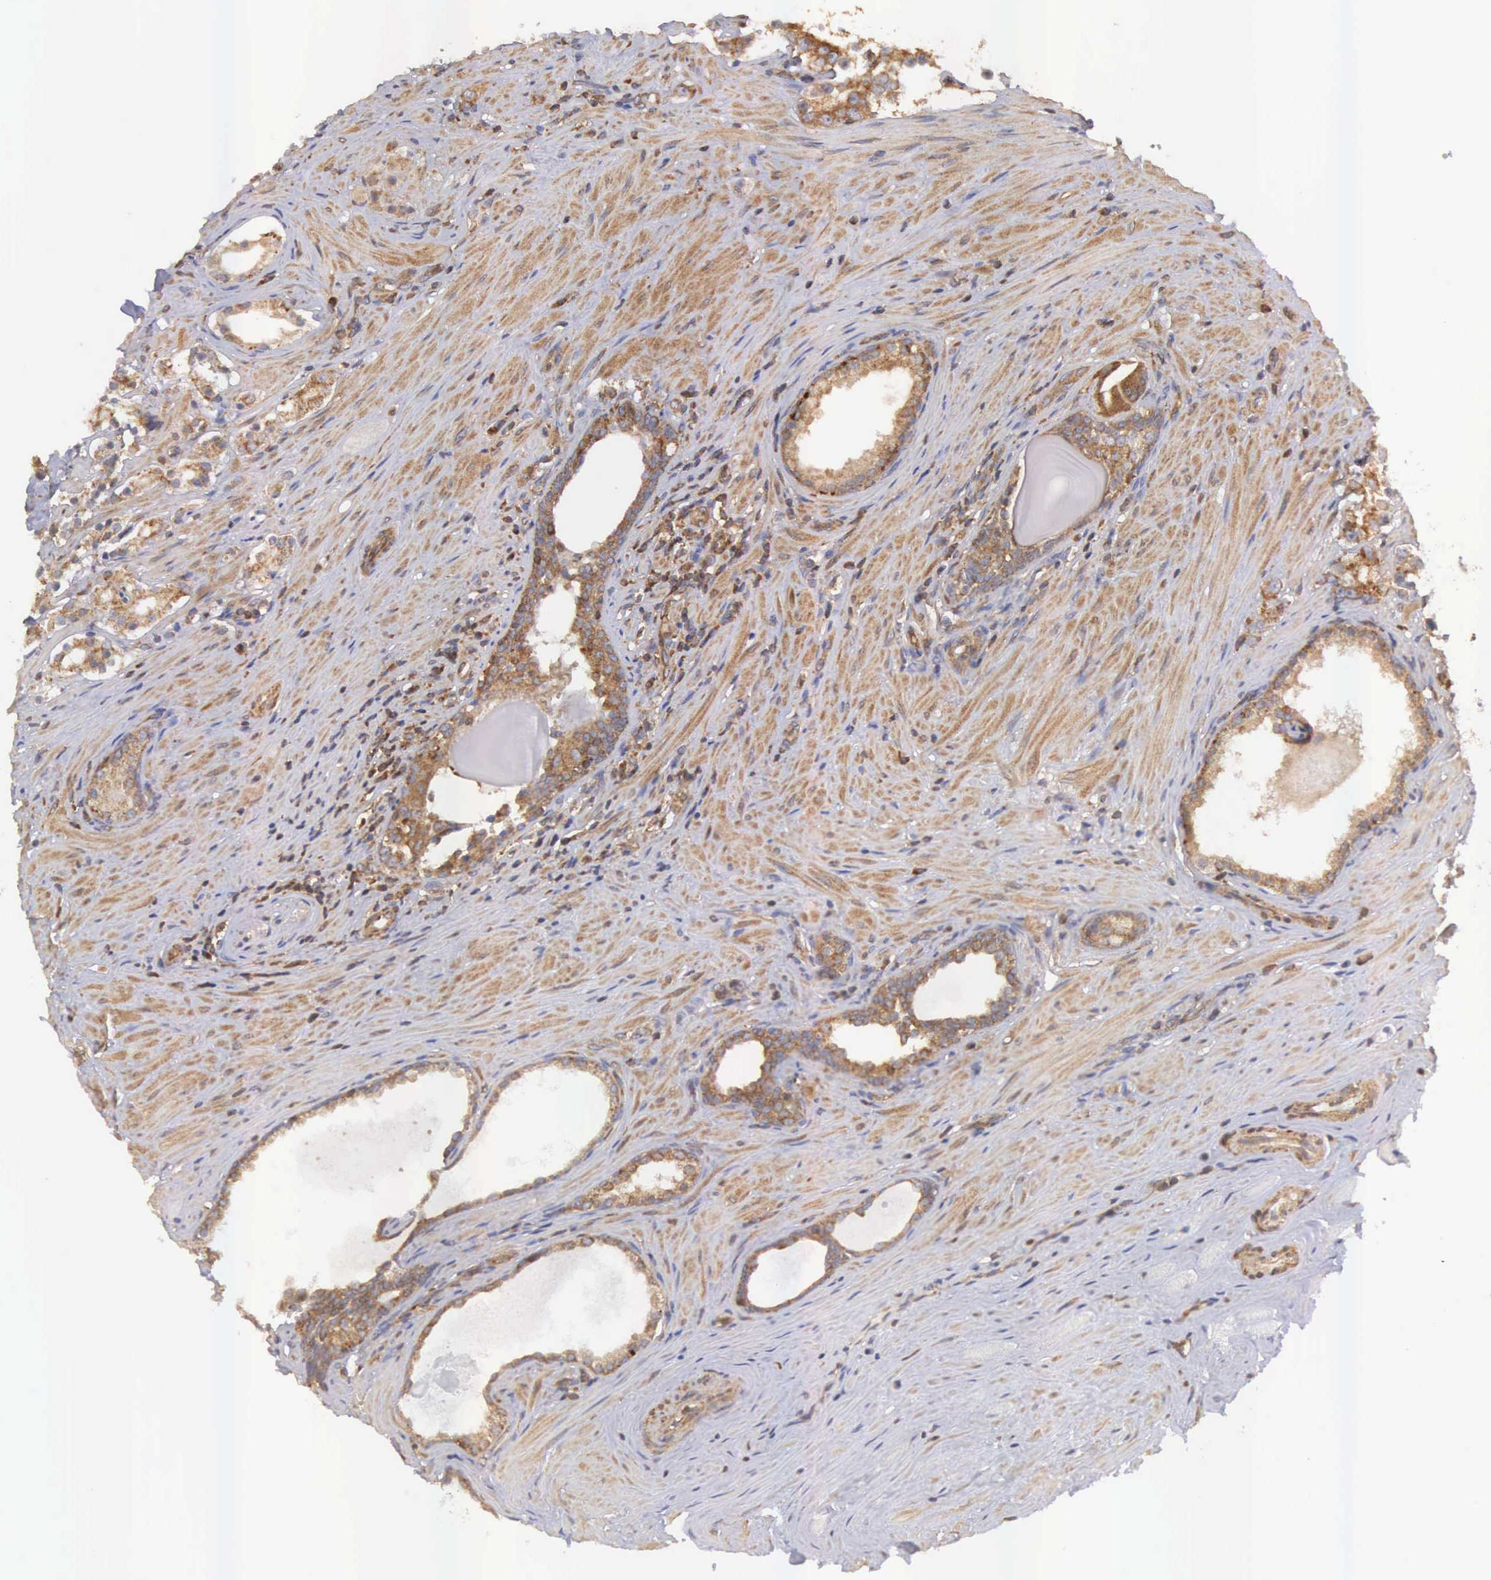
{"staining": {"intensity": "moderate", "quantity": ">75%", "location": "cytoplasmic/membranous"}, "tissue": "prostate cancer", "cell_type": "Tumor cells", "image_type": "cancer", "snomed": [{"axis": "morphology", "description": "Adenocarcinoma, Medium grade"}, {"axis": "topography", "description": "Prostate"}], "caption": "Approximately >75% of tumor cells in prostate cancer show moderate cytoplasmic/membranous protein expression as visualized by brown immunohistochemical staining.", "gene": "DHRS1", "patient": {"sex": "male", "age": 73}}